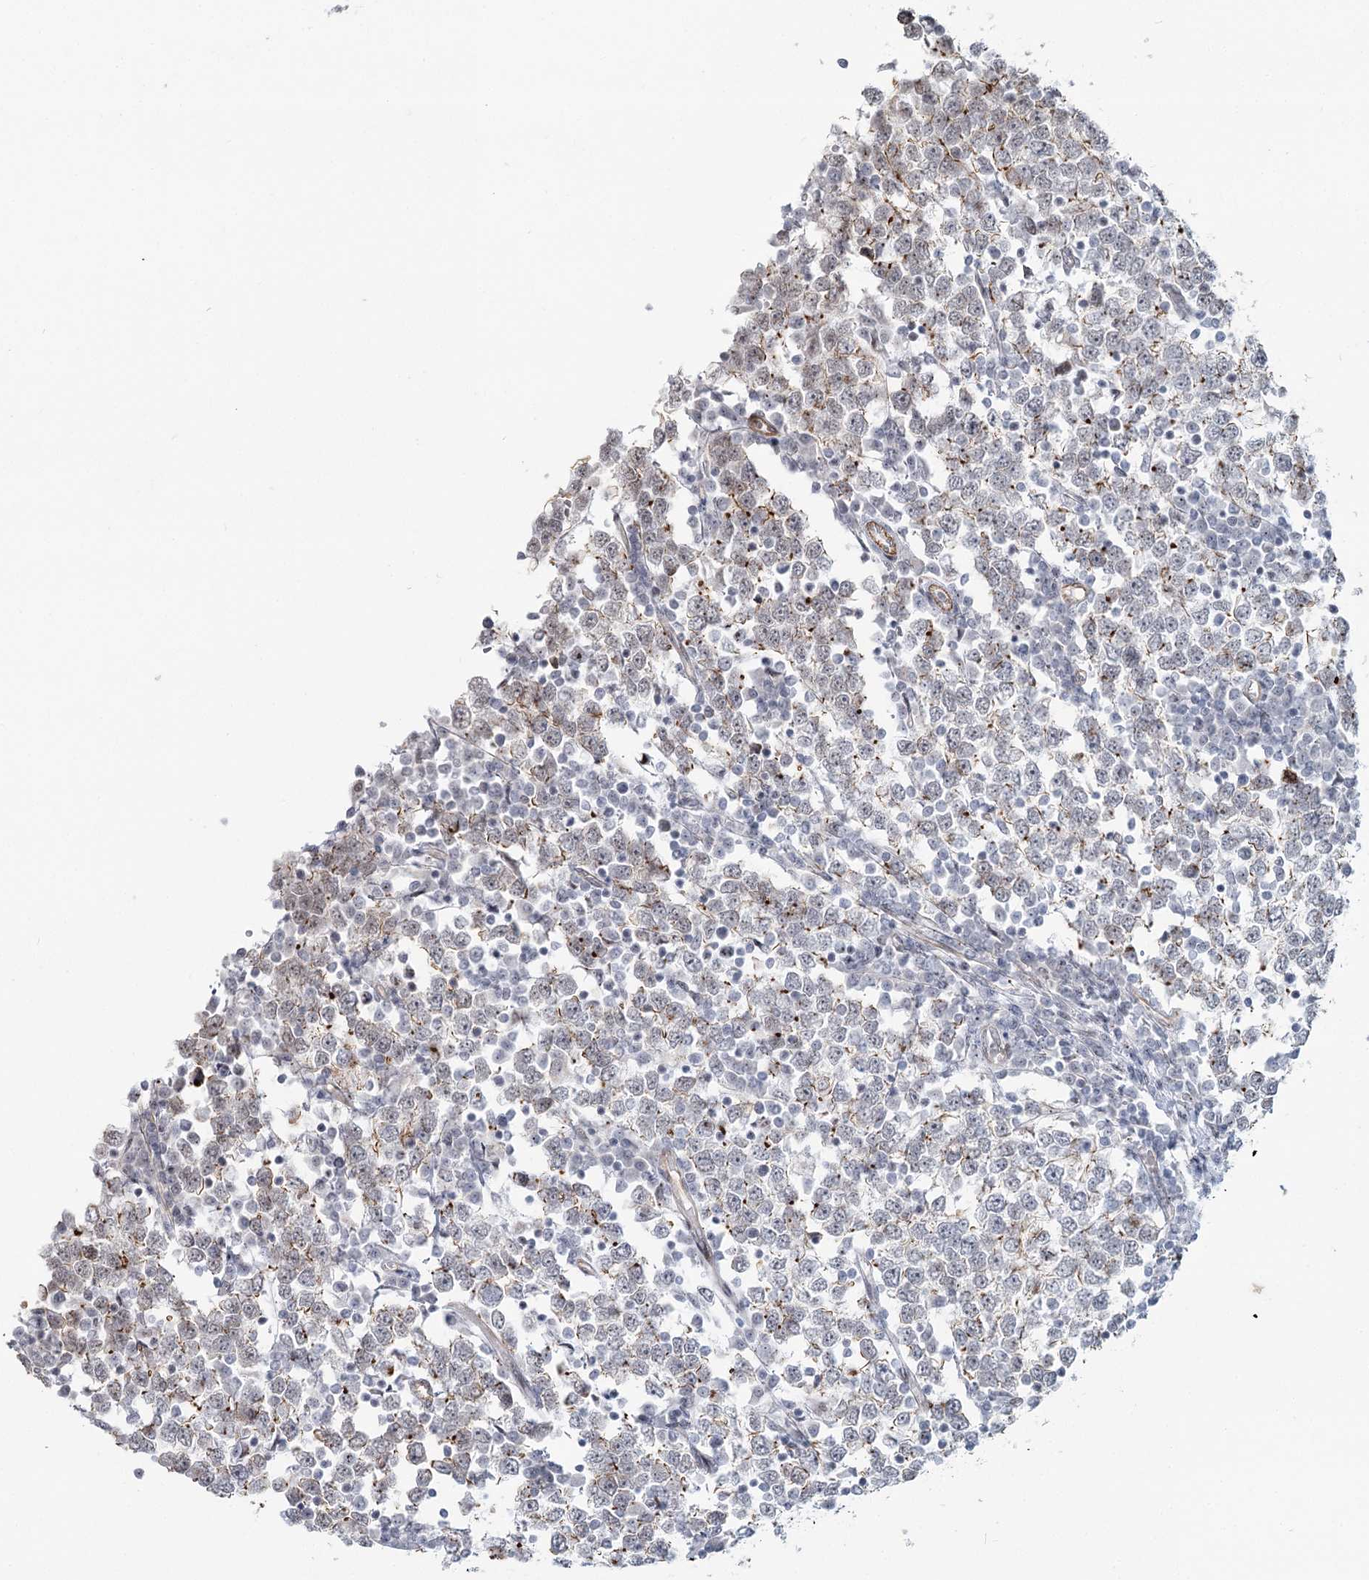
{"staining": {"intensity": "moderate", "quantity": "<25%", "location": "nuclear"}, "tissue": "testis cancer", "cell_type": "Tumor cells", "image_type": "cancer", "snomed": [{"axis": "morphology", "description": "Seminoma, NOS"}, {"axis": "topography", "description": "Testis"}], "caption": "Immunohistochemistry micrograph of human testis cancer stained for a protein (brown), which shows low levels of moderate nuclear staining in about <25% of tumor cells.", "gene": "ABHD8", "patient": {"sex": "male", "age": 65}}